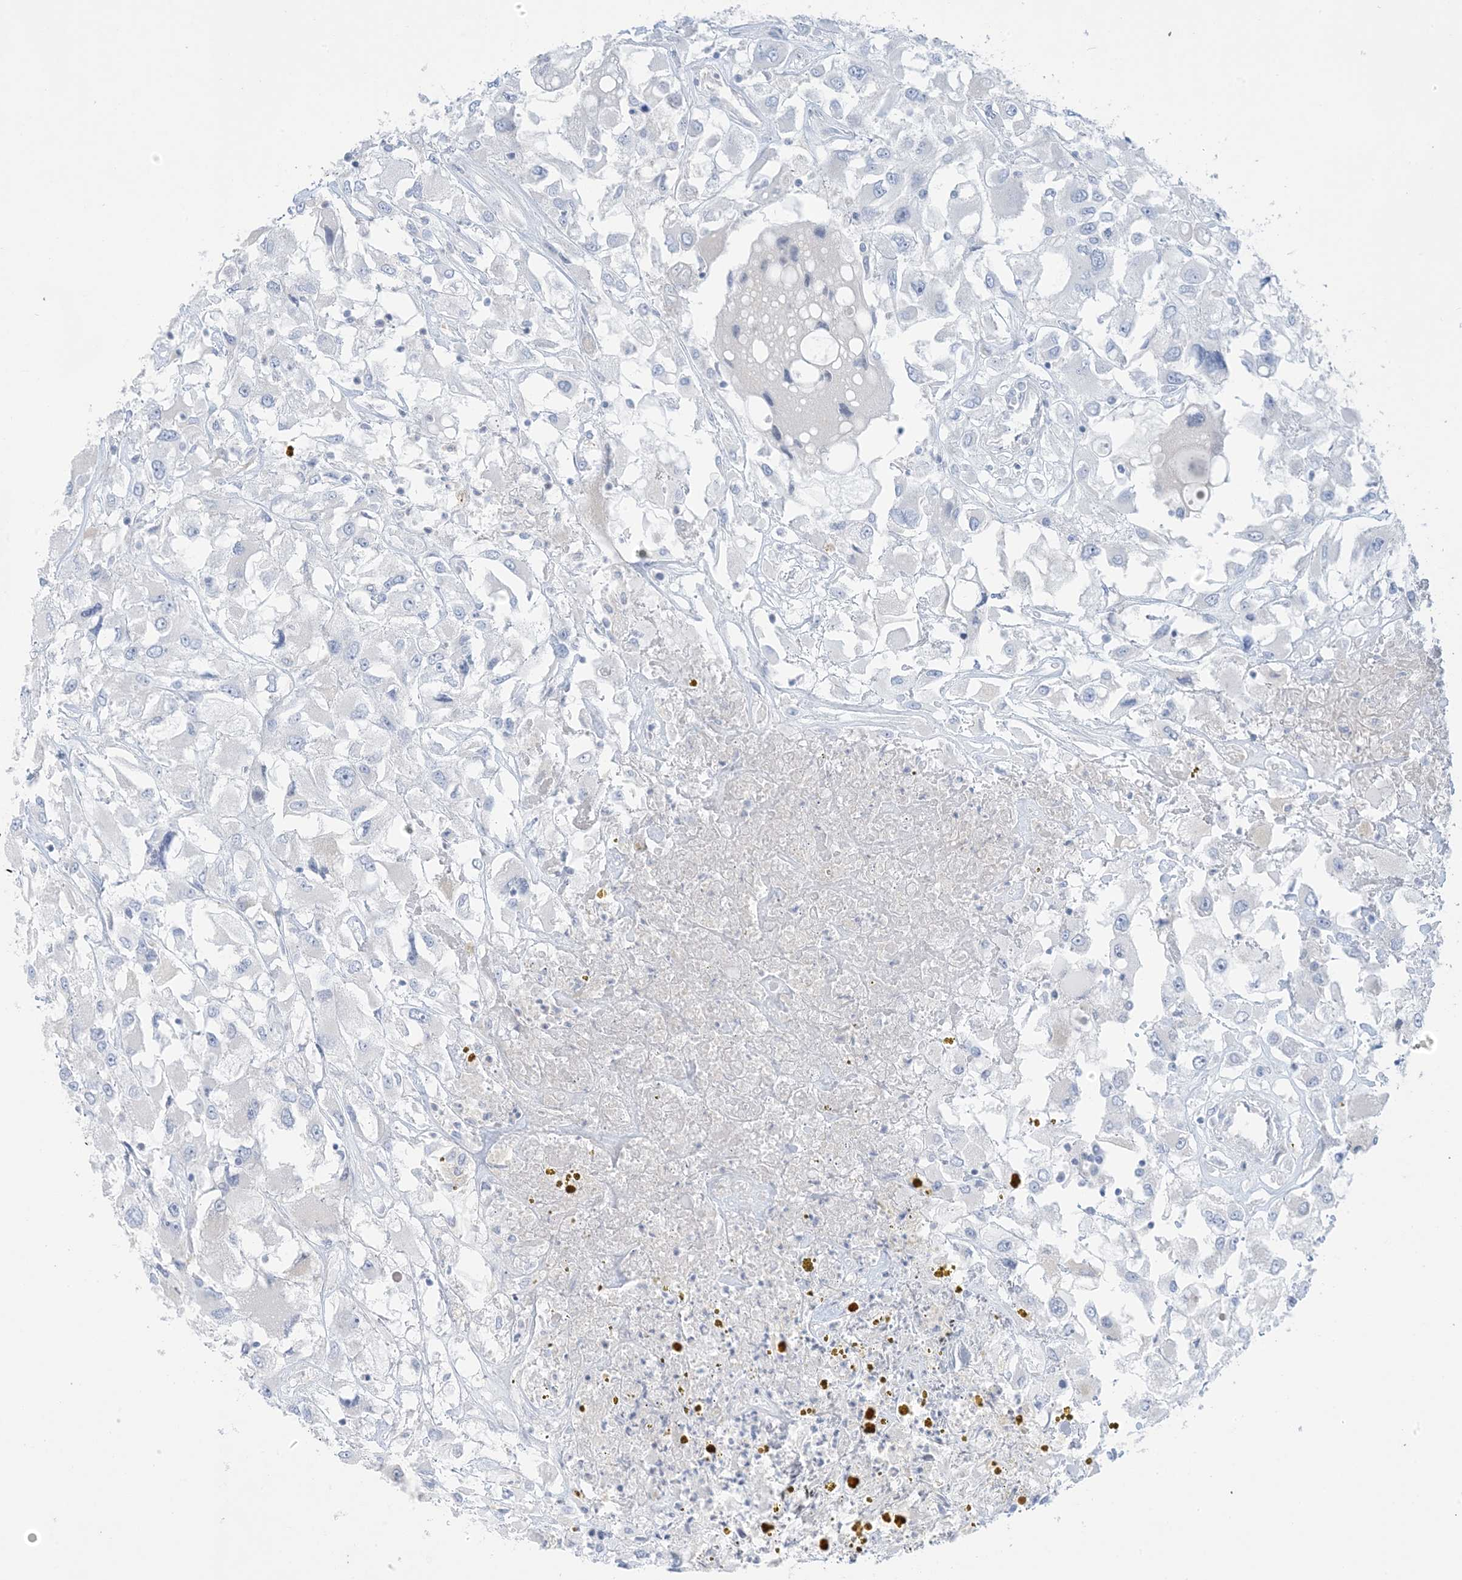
{"staining": {"intensity": "negative", "quantity": "none", "location": "none"}, "tissue": "renal cancer", "cell_type": "Tumor cells", "image_type": "cancer", "snomed": [{"axis": "morphology", "description": "Adenocarcinoma, NOS"}, {"axis": "topography", "description": "Kidney"}], "caption": "This is an IHC histopathology image of renal cancer. There is no staining in tumor cells.", "gene": "XIRP2", "patient": {"sex": "female", "age": 52}}